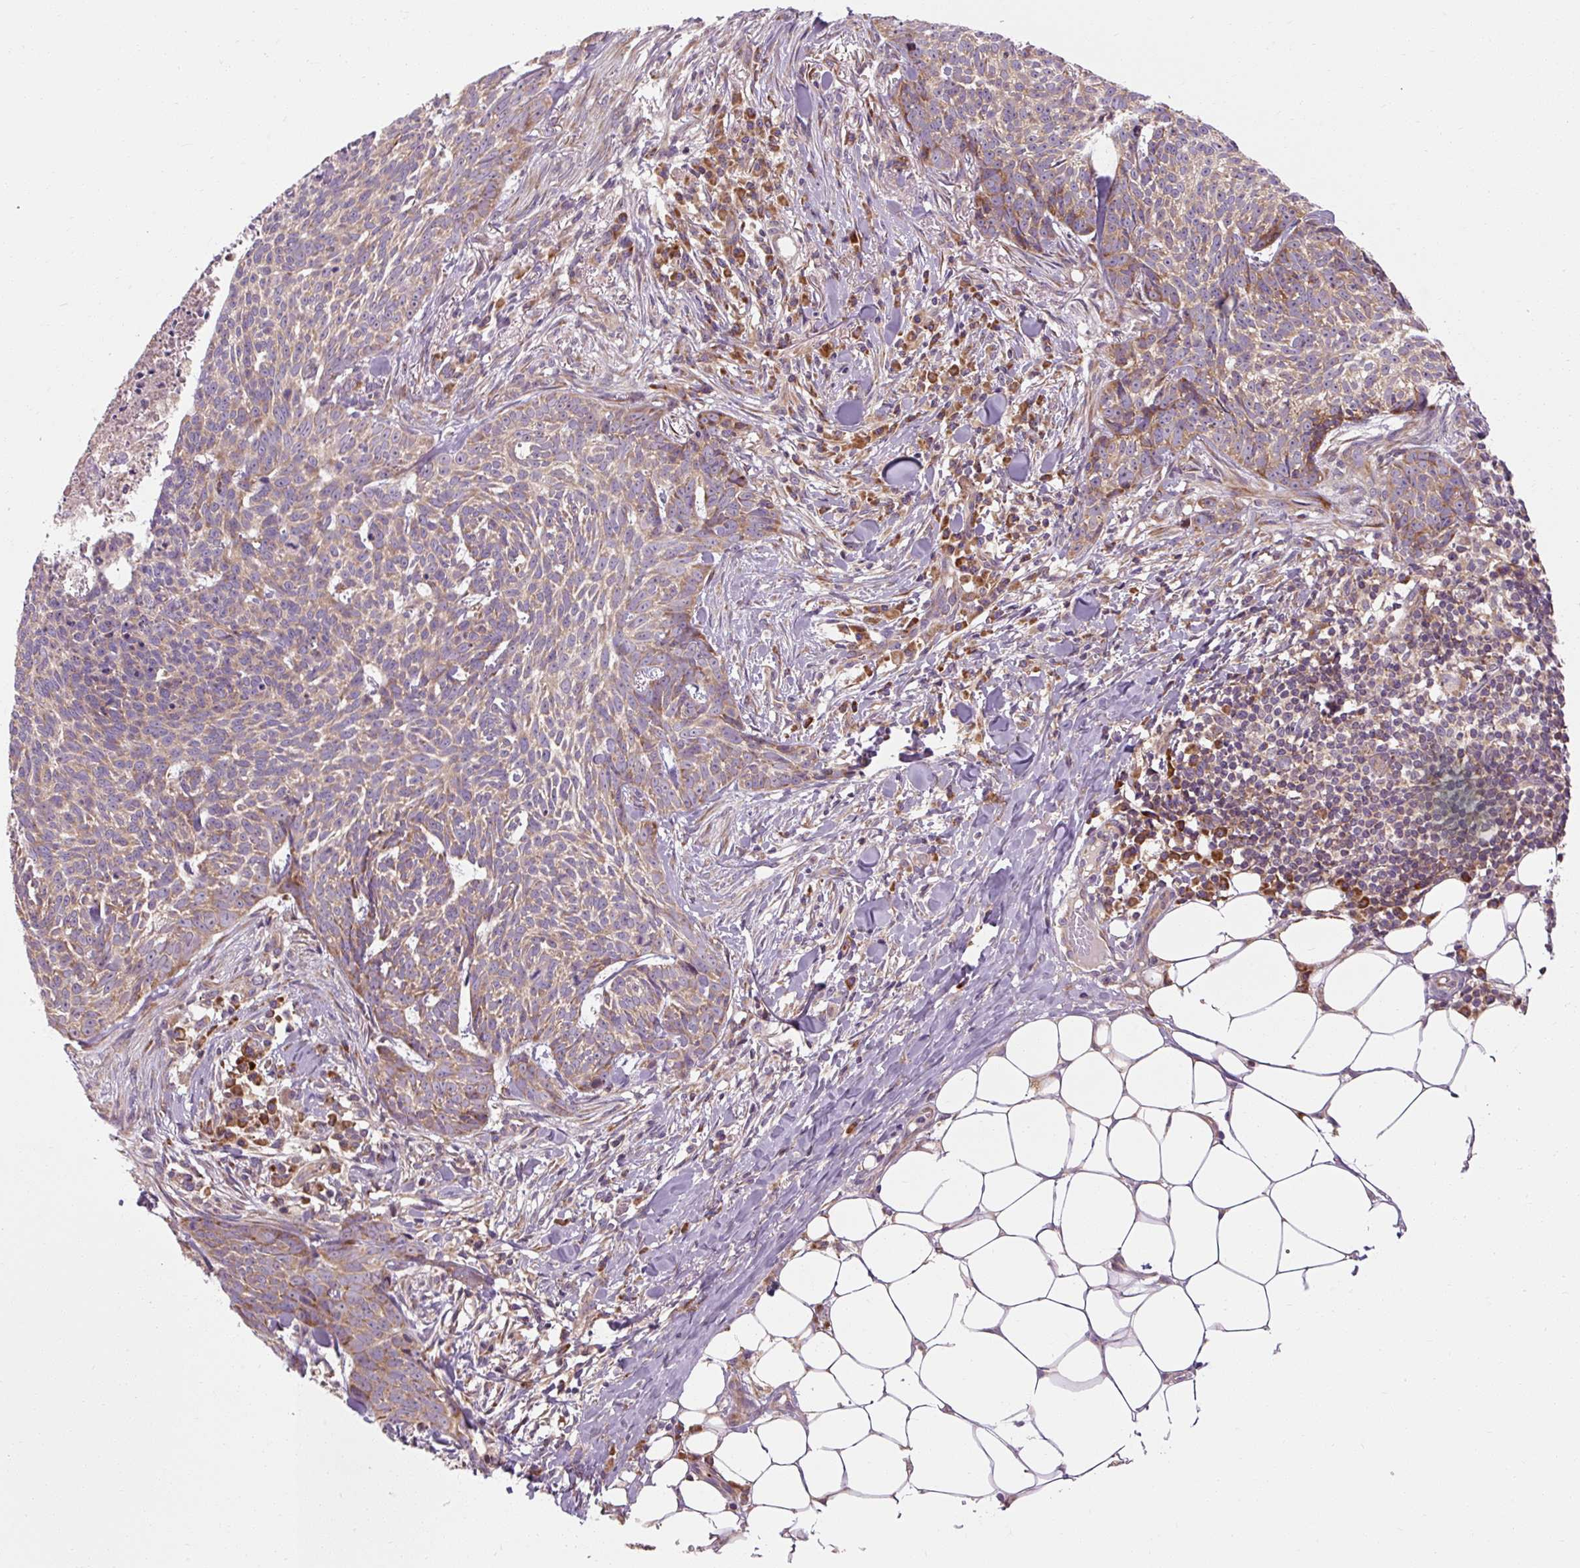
{"staining": {"intensity": "moderate", "quantity": "25%-75%", "location": "cytoplasmic/membranous"}, "tissue": "skin cancer", "cell_type": "Tumor cells", "image_type": "cancer", "snomed": [{"axis": "morphology", "description": "Basal cell carcinoma"}, {"axis": "topography", "description": "Skin"}], "caption": "Protein positivity by immunohistochemistry exhibits moderate cytoplasmic/membranous expression in about 25%-75% of tumor cells in skin cancer. Using DAB (brown) and hematoxylin (blue) stains, captured at high magnification using brightfield microscopy.", "gene": "PRSS48", "patient": {"sex": "female", "age": 93}}